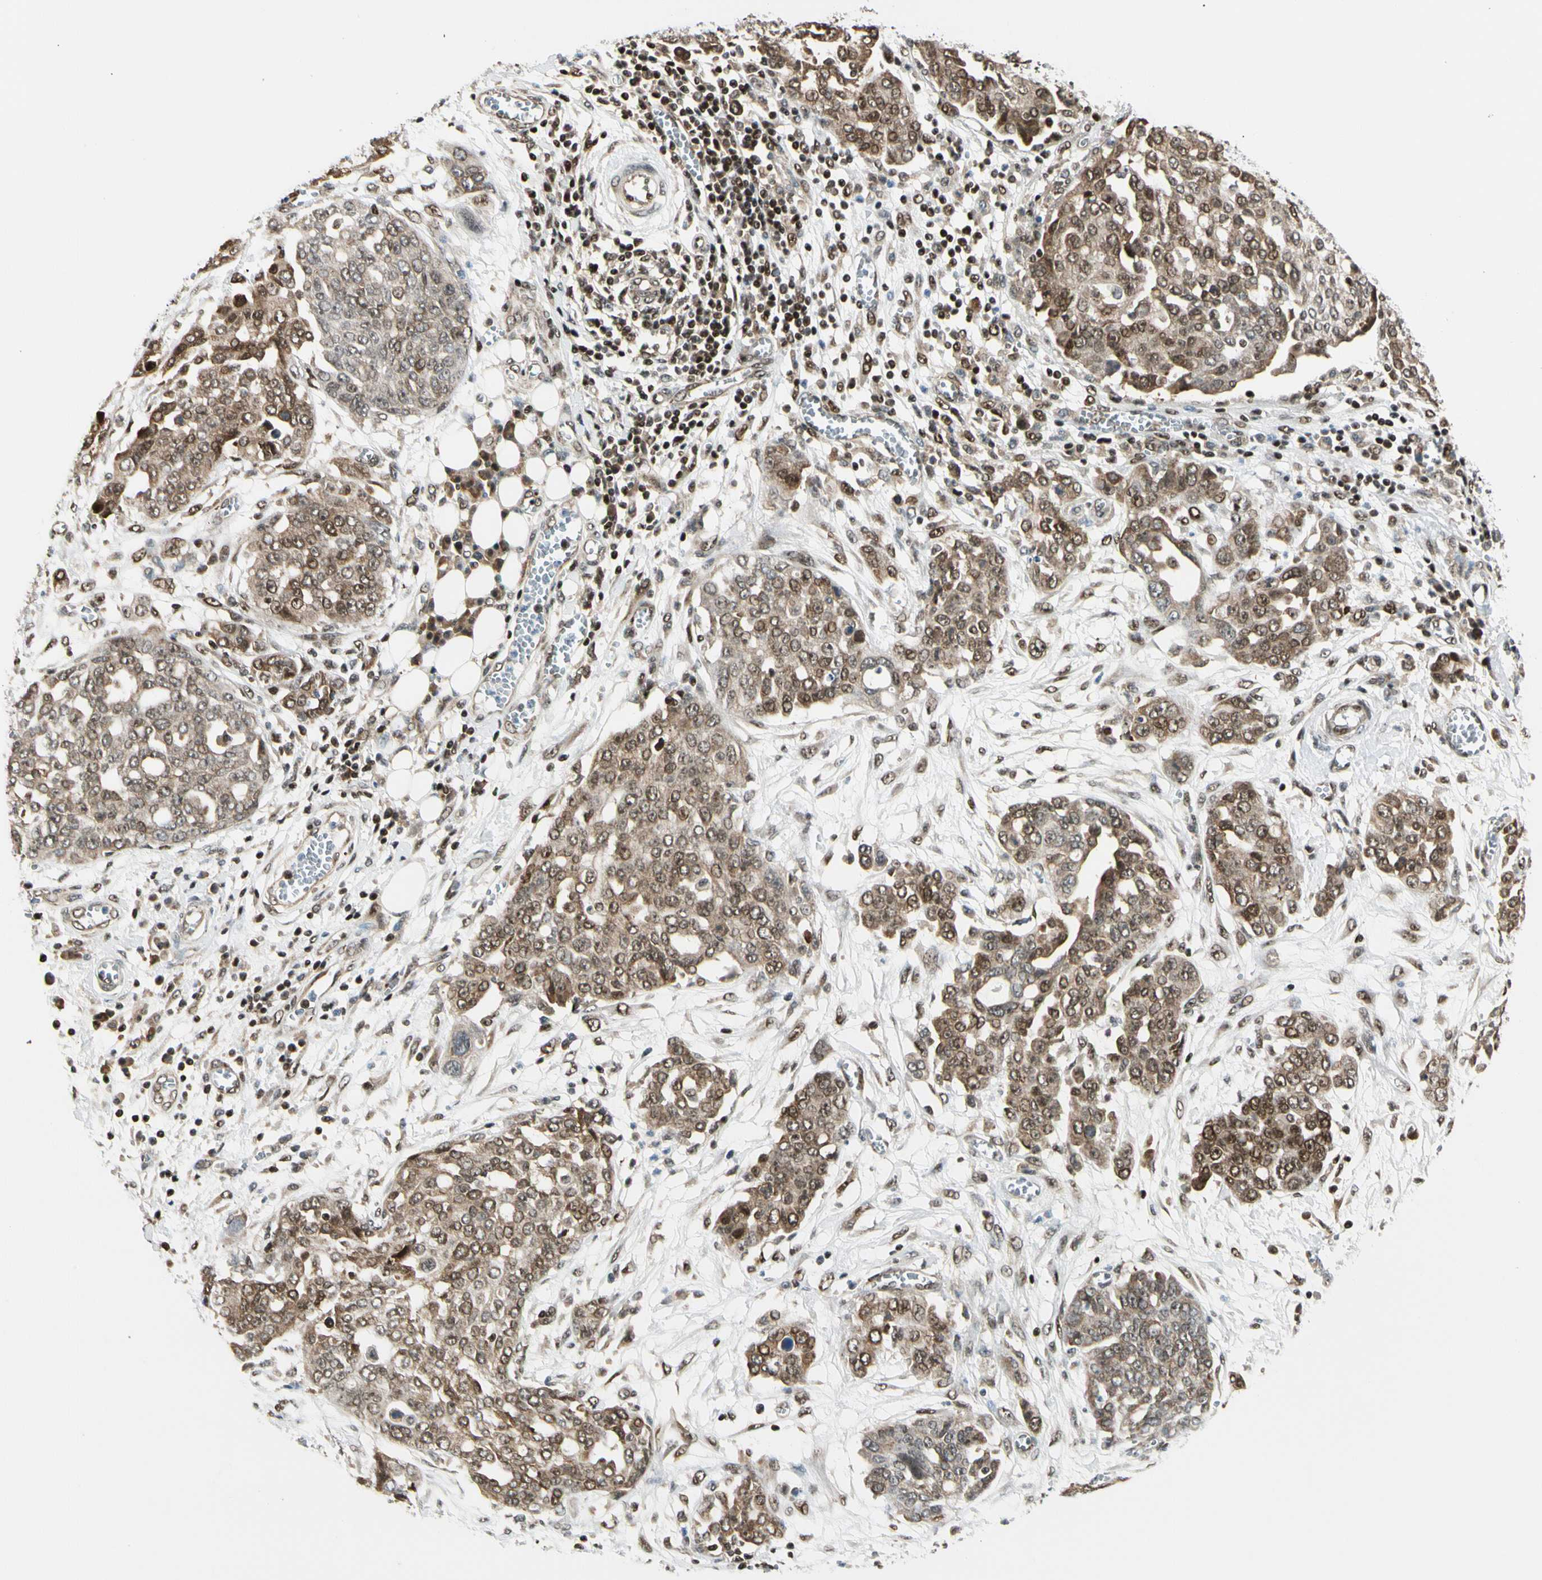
{"staining": {"intensity": "moderate", "quantity": ">75%", "location": "cytoplasmic/membranous,nuclear"}, "tissue": "ovarian cancer", "cell_type": "Tumor cells", "image_type": "cancer", "snomed": [{"axis": "morphology", "description": "Cystadenocarcinoma, serous, NOS"}, {"axis": "topography", "description": "Soft tissue"}, {"axis": "topography", "description": "Ovary"}], "caption": "Immunohistochemical staining of human ovarian serous cystadenocarcinoma demonstrates moderate cytoplasmic/membranous and nuclear protein expression in about >75% of tumor cells.", "gene": "DAXX", "patient": {"sex": "female", "age": 57}}